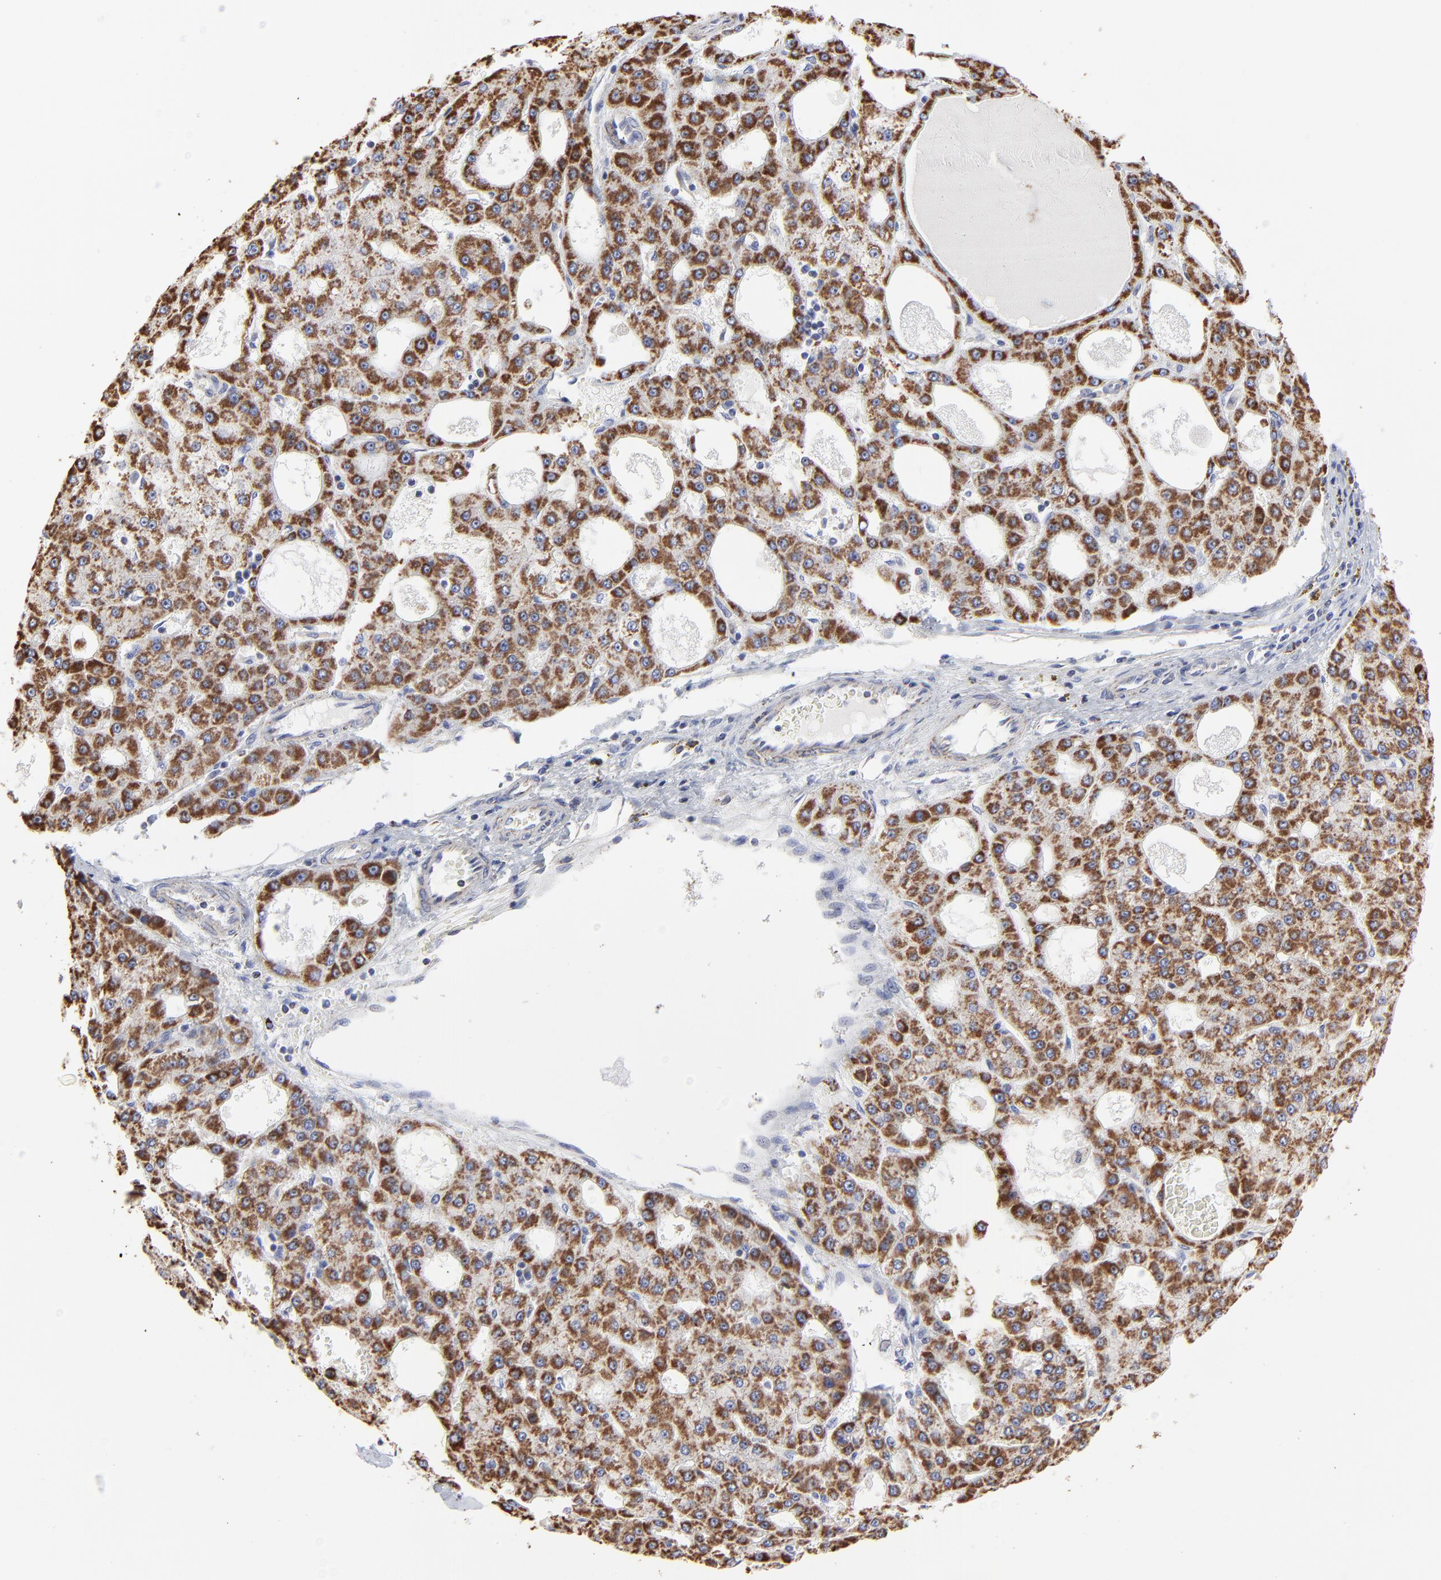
{"staining": {"intensity": "moderate", "quantity": ">75%", "location": "cytoplasmic/membranous"}, "tissue": "liver cancer", "cell_type": "Tumor cells", "image_type": "cancer", "snomed": [{"axis": "morphology", "description": "Carcinoma, Hepatocellular, NOS"}, {"axis": "topography", "description": "Liver"}], "caption": "Liver cancer (hepatocellular carcinoma) stained for a protein reveals moderate cytoplasmic/membranous positivity in tumor cells. Using DAB (3,3'-diaminobenzidine) (brown) and hematoxylin (blue) stains, captured at high magnification using brightfield microscopy.", "gene": "PINK1", "patient": {"sex": "male", "age": 47}}